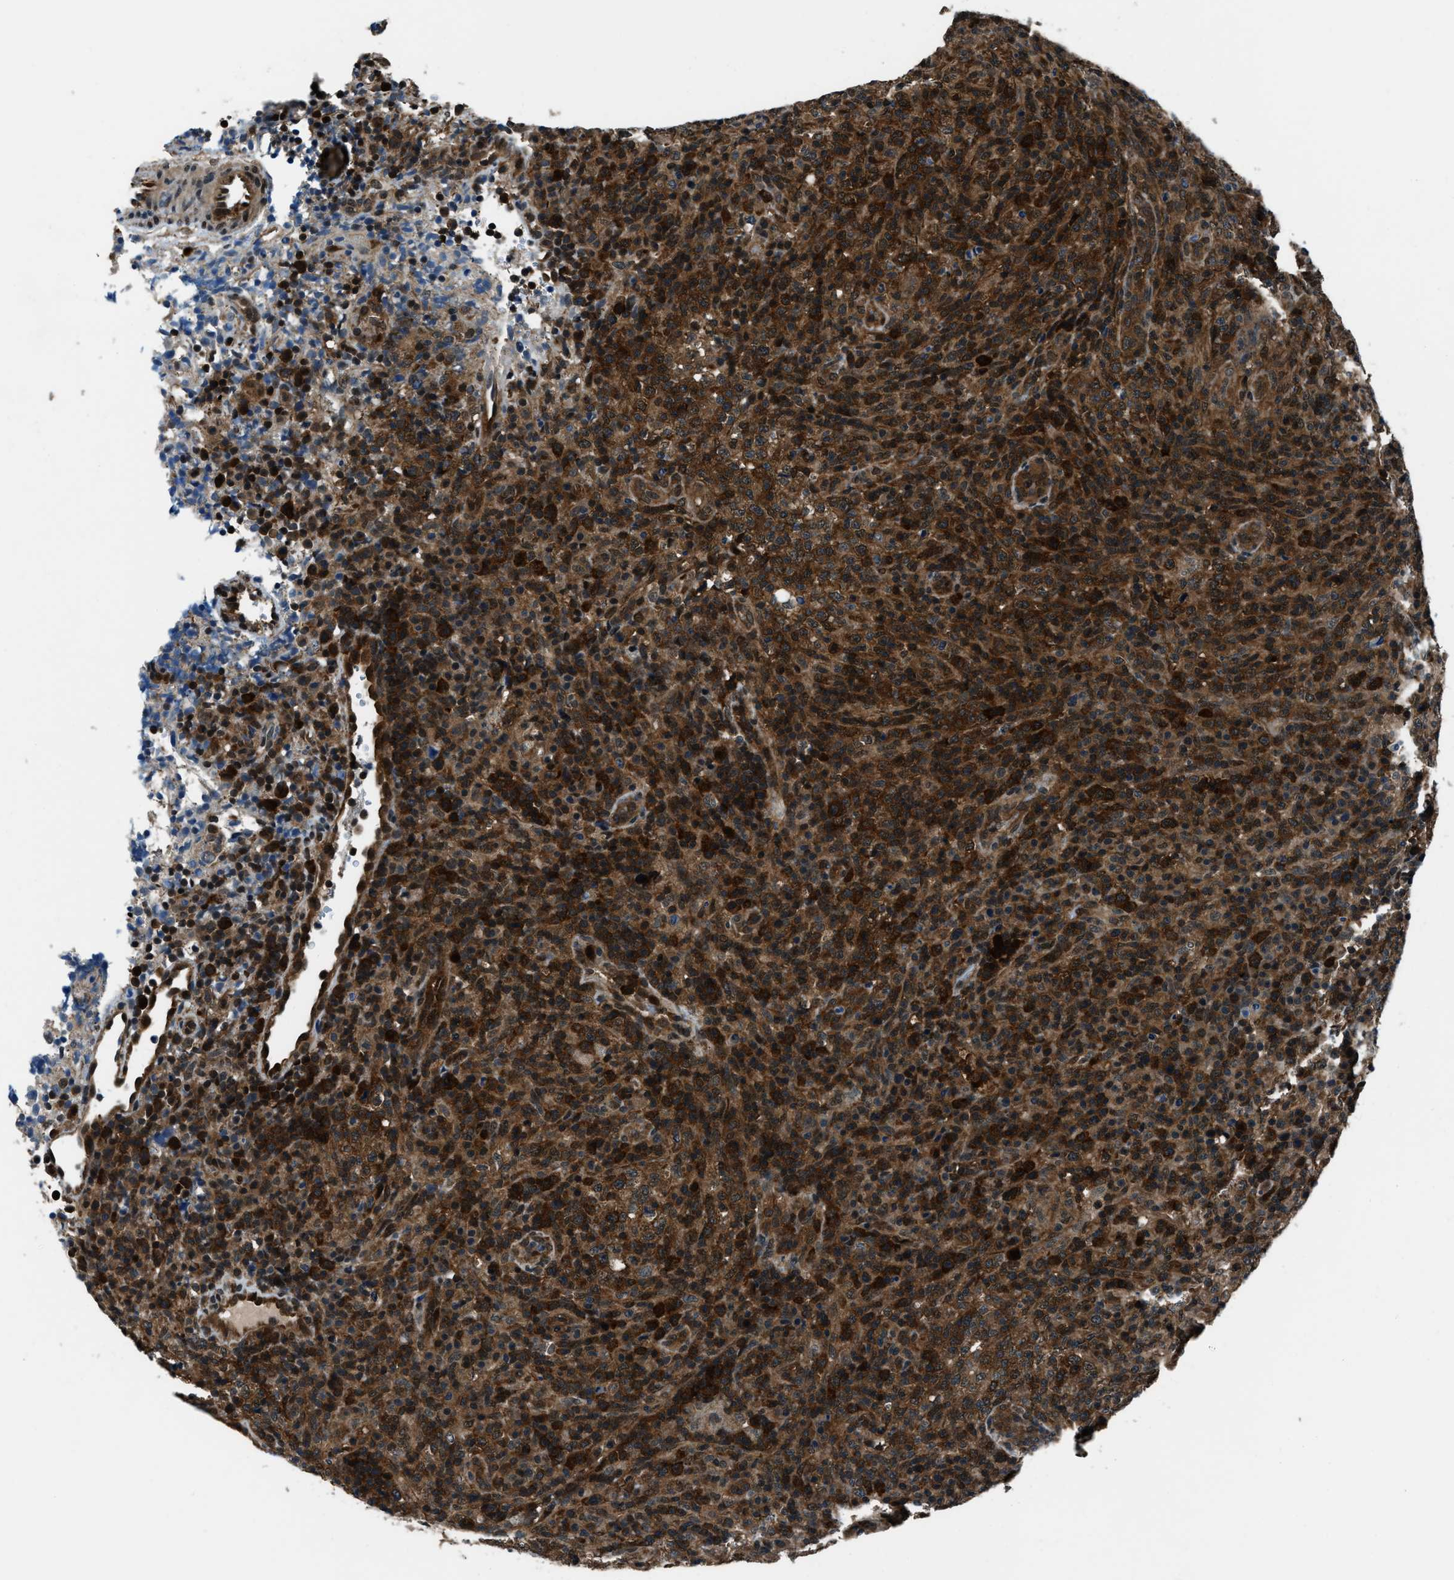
{"staining": {"intensity": "strong", "quantity": ">75%", "location": "cytoplasmic/membranous,nuclear"}, "tissue": "lymphoma", "cell_type": "Tumor cells", "image_type": "cancer", "snomed": [{"axis": "morphology", "description": "Malignant lymphoma, non-Hodgkin's type, High grade"}, {"axis": "topography", "description": "Lymph node"}], "caption": "High-grade malignant lymphoma, non-Hodgkin's type stained with a brown dye demonstrates strong cytoplasmic/membranous and nuclear positive expression in about >75% of tumor cells.", "gene": "NUDCD3", "patient": {"sex": "female", "age": 76}}